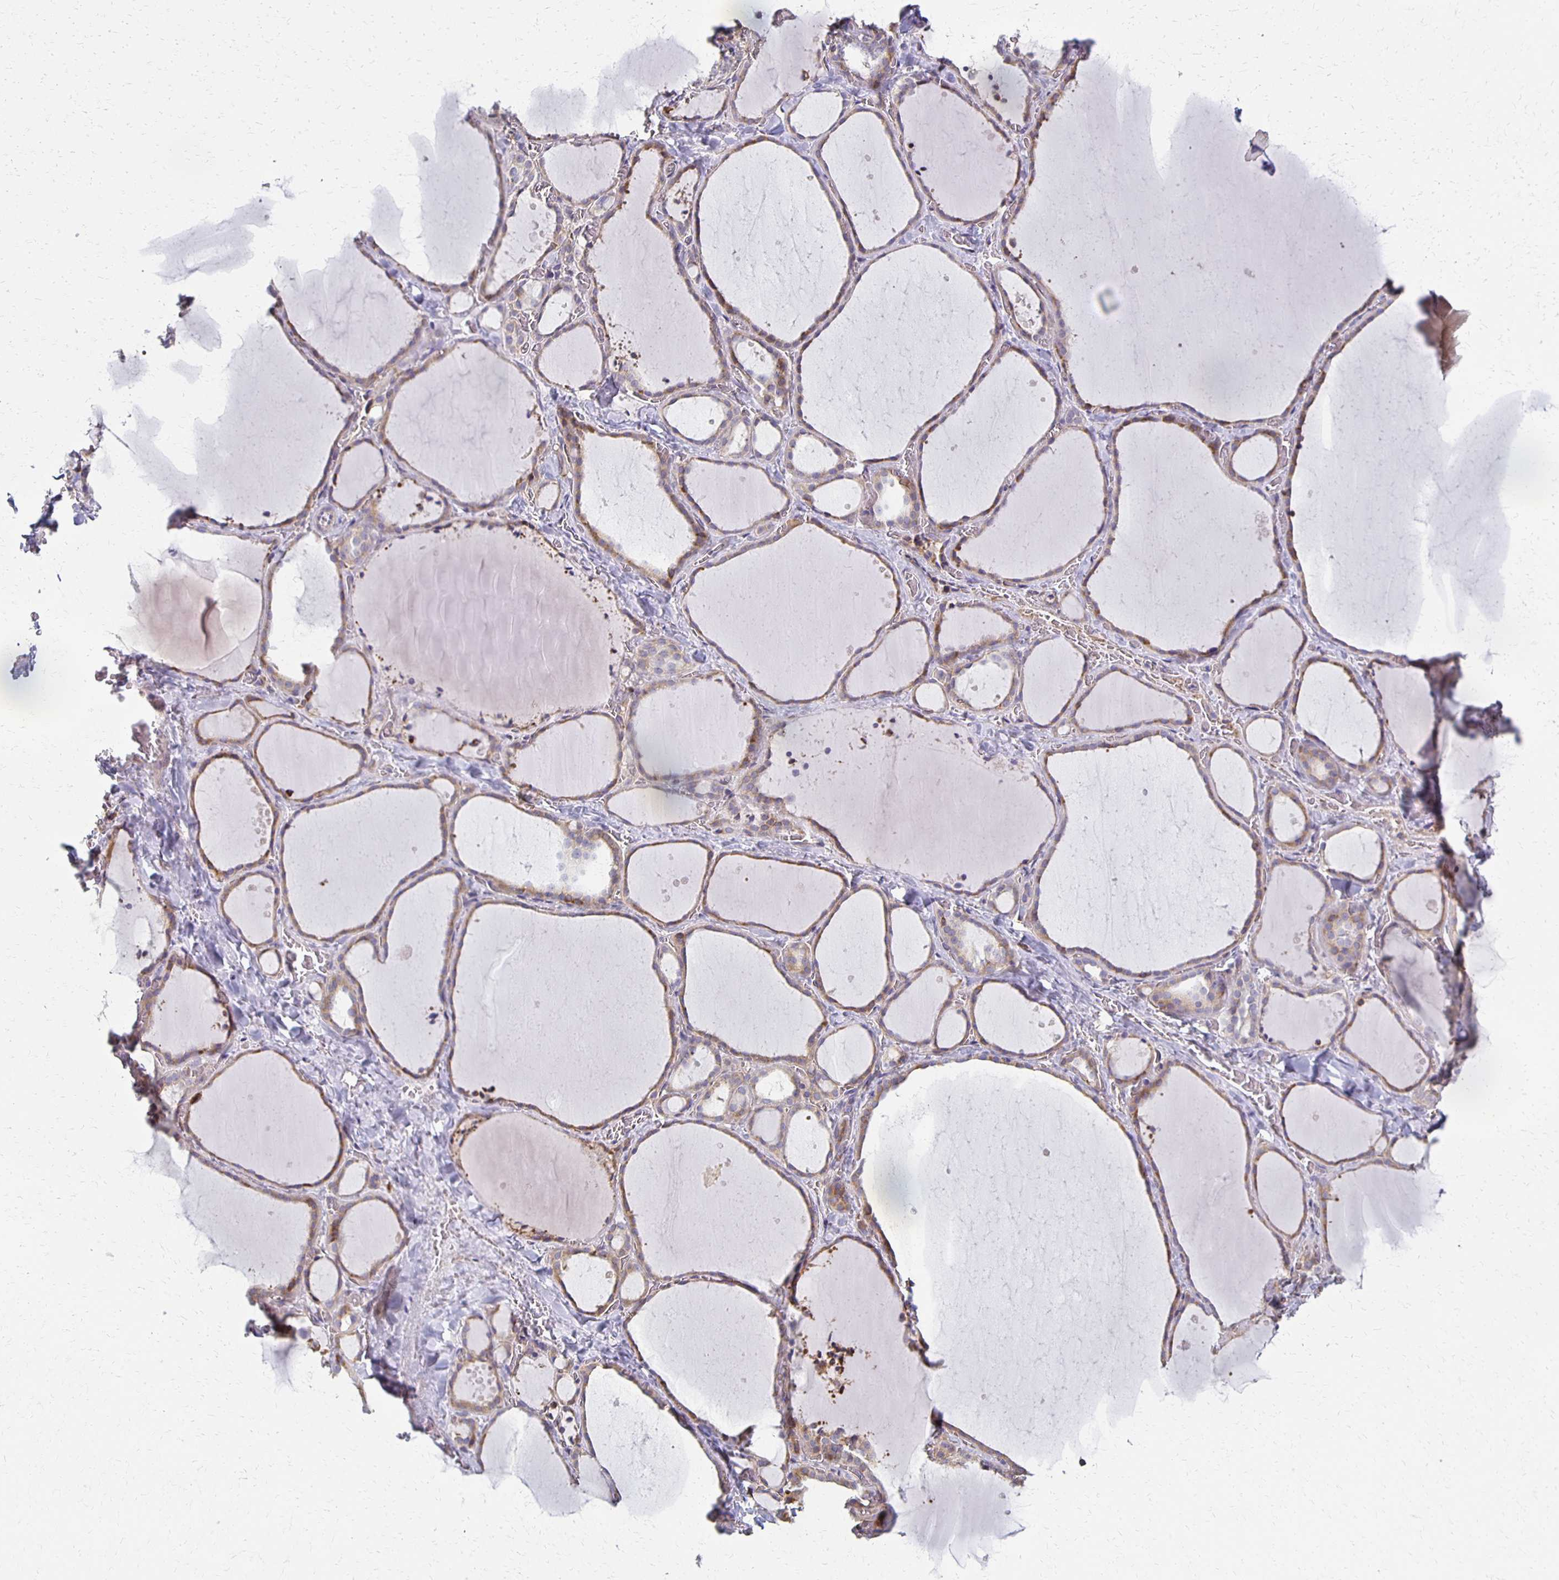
{"staining": {"intensity": "moderate", "quantity": ">75%", "location": "cytoplasmic/membranous"}, "tissue": "thyroid gland", "cell_type": "Glandular cells", "image_type": "normal", "snomed": [{"axis": "morphology", "description": "Normal tissue, NOS"}, {"axis": "topography", "description": "Thyroid gland"}], "caption": "The image shows staining of unremarkable thyroid gland, revealing moderate cytoplasmic/membranous protein staining (brown color) within glandular cells. The staining is performed using DAB brown chromogen to label protein expression. The nuclei are counter-stained blue using hematoxylin.", "gene": "GPX4", "patient": {"sex": "female", "age": 36}}